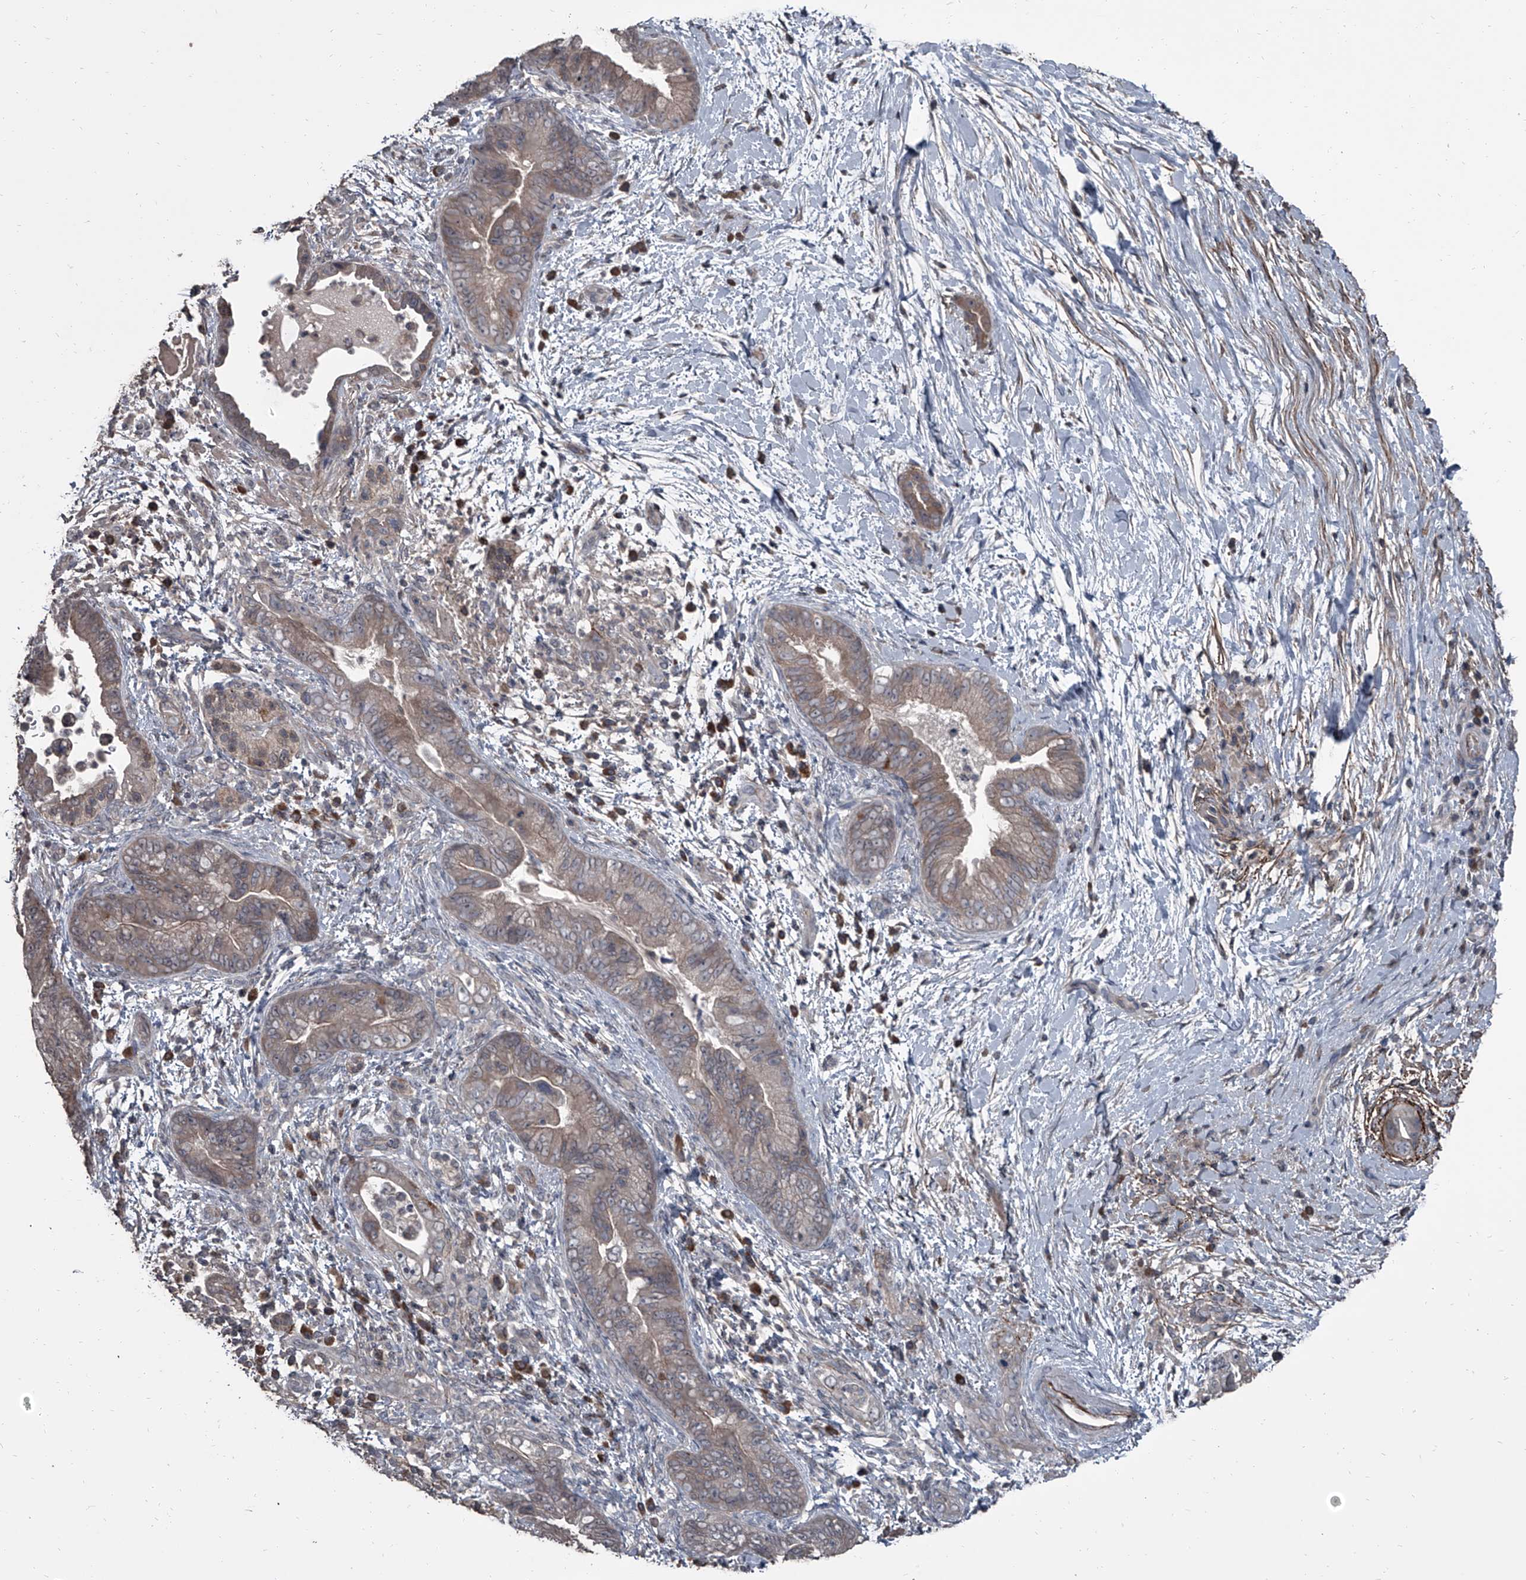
{"staining": {"intensity": "weak", "quantity": "25%-75%", "location": "cytoplasmic/membranous"}, "tissue": "pancreatic cancer", "cell_type": "Tumor cells", "image_type": "cancer", "snomed": [{"axis": "morphology", "description": "Adenocarcinoma, NOS"}, {"axis": "topography", "description": "Pancreas"}], "caption": "Weak cytoplasmic/membranous protein staining is seen in about 25%-75% of tumor cells in pancreatic adenocarcinoma.", "gene": "OARD1", "patient": {"sex": "male", "age": 75}}